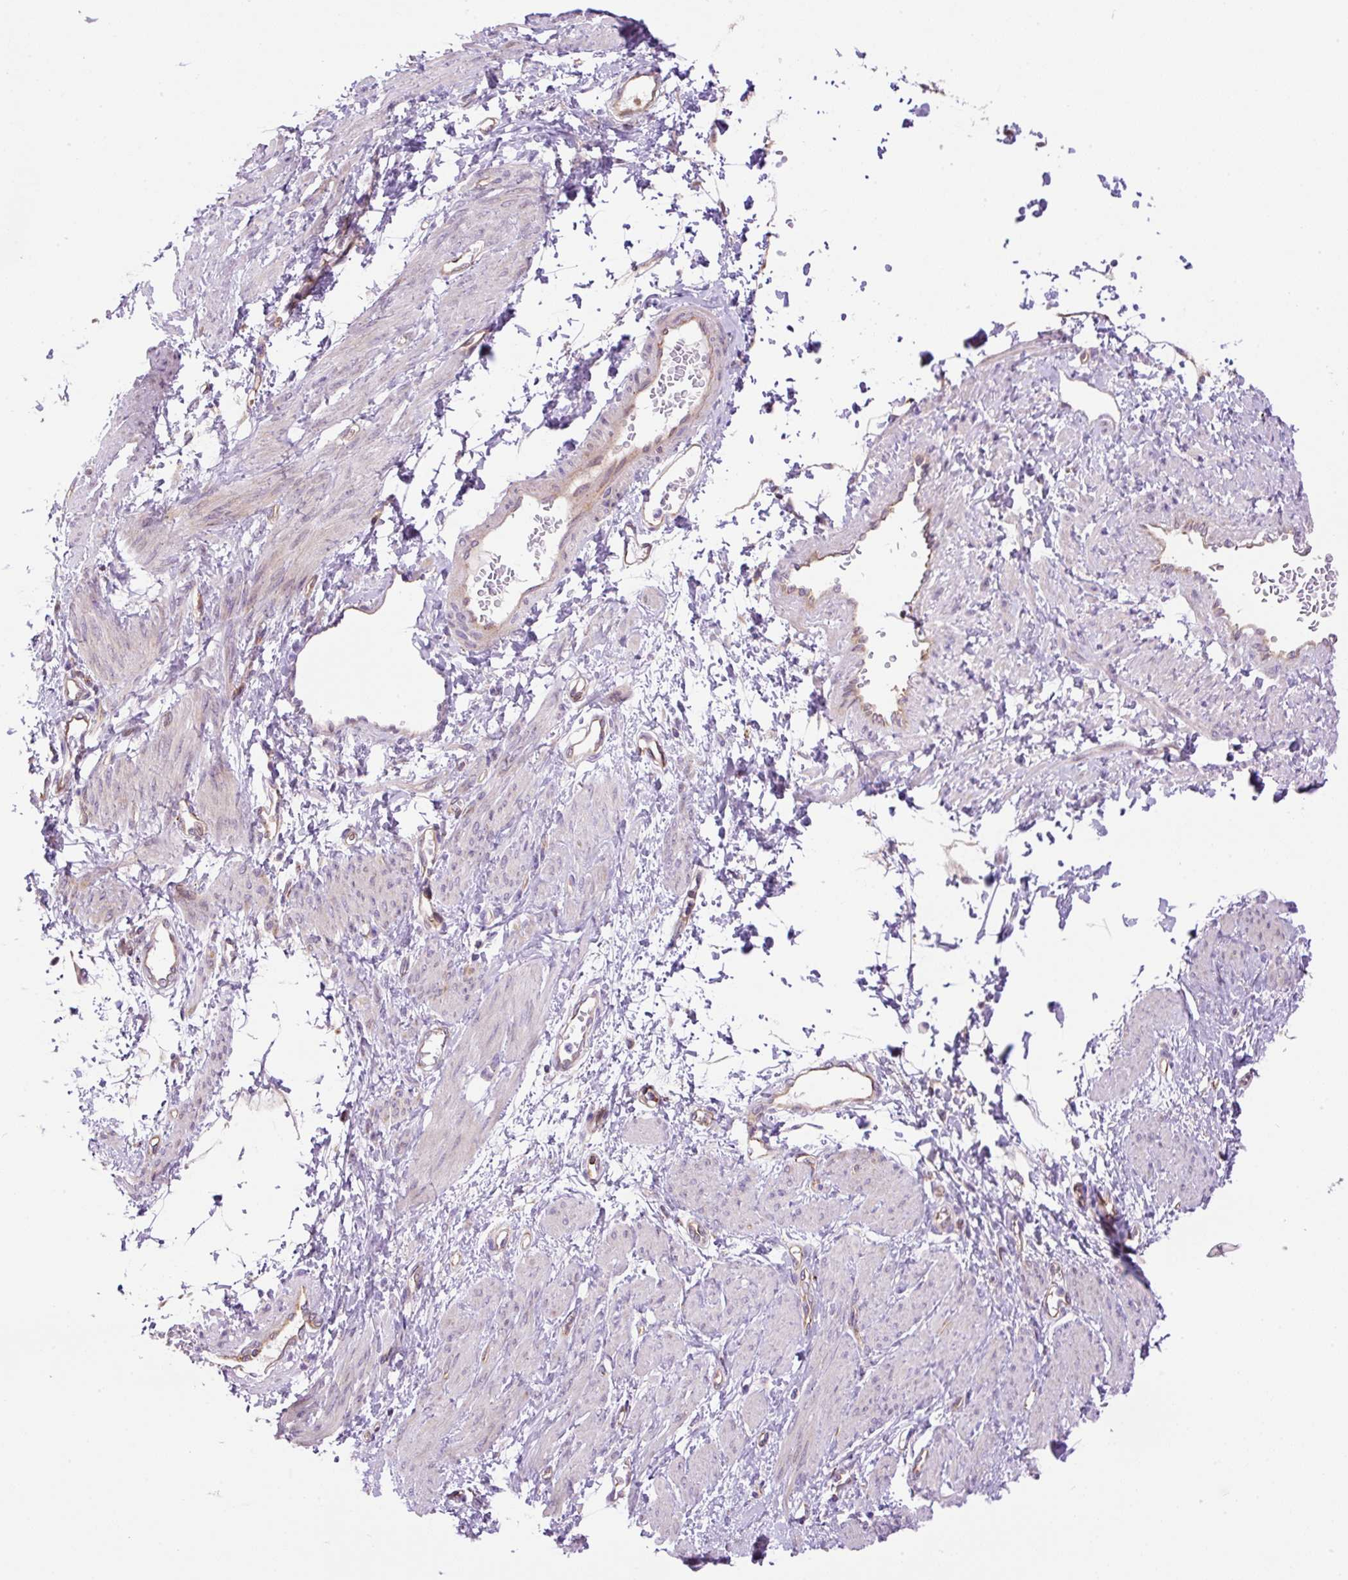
{"staining": {"intensity": "negative", "quantity": "none", "location": "none"}, "tissue": "smooth muscle", "cell_type": "Smooth muscle cells", "image_type": "normal", "snomed": [{"axis": "morphology", "description": "Normal tissue, NOS"}, {"axis": "topography", "description": "Smooth muscle"}, {"axis": "topography", "description": "Uterus"}], "caption": "This is an immunohistochemistry (IHC) image of benign smooth muscle. There is no staining in smooth muscle cells.", "gene": "PPME1", "patient": {"sex": "female", "age": 39}}